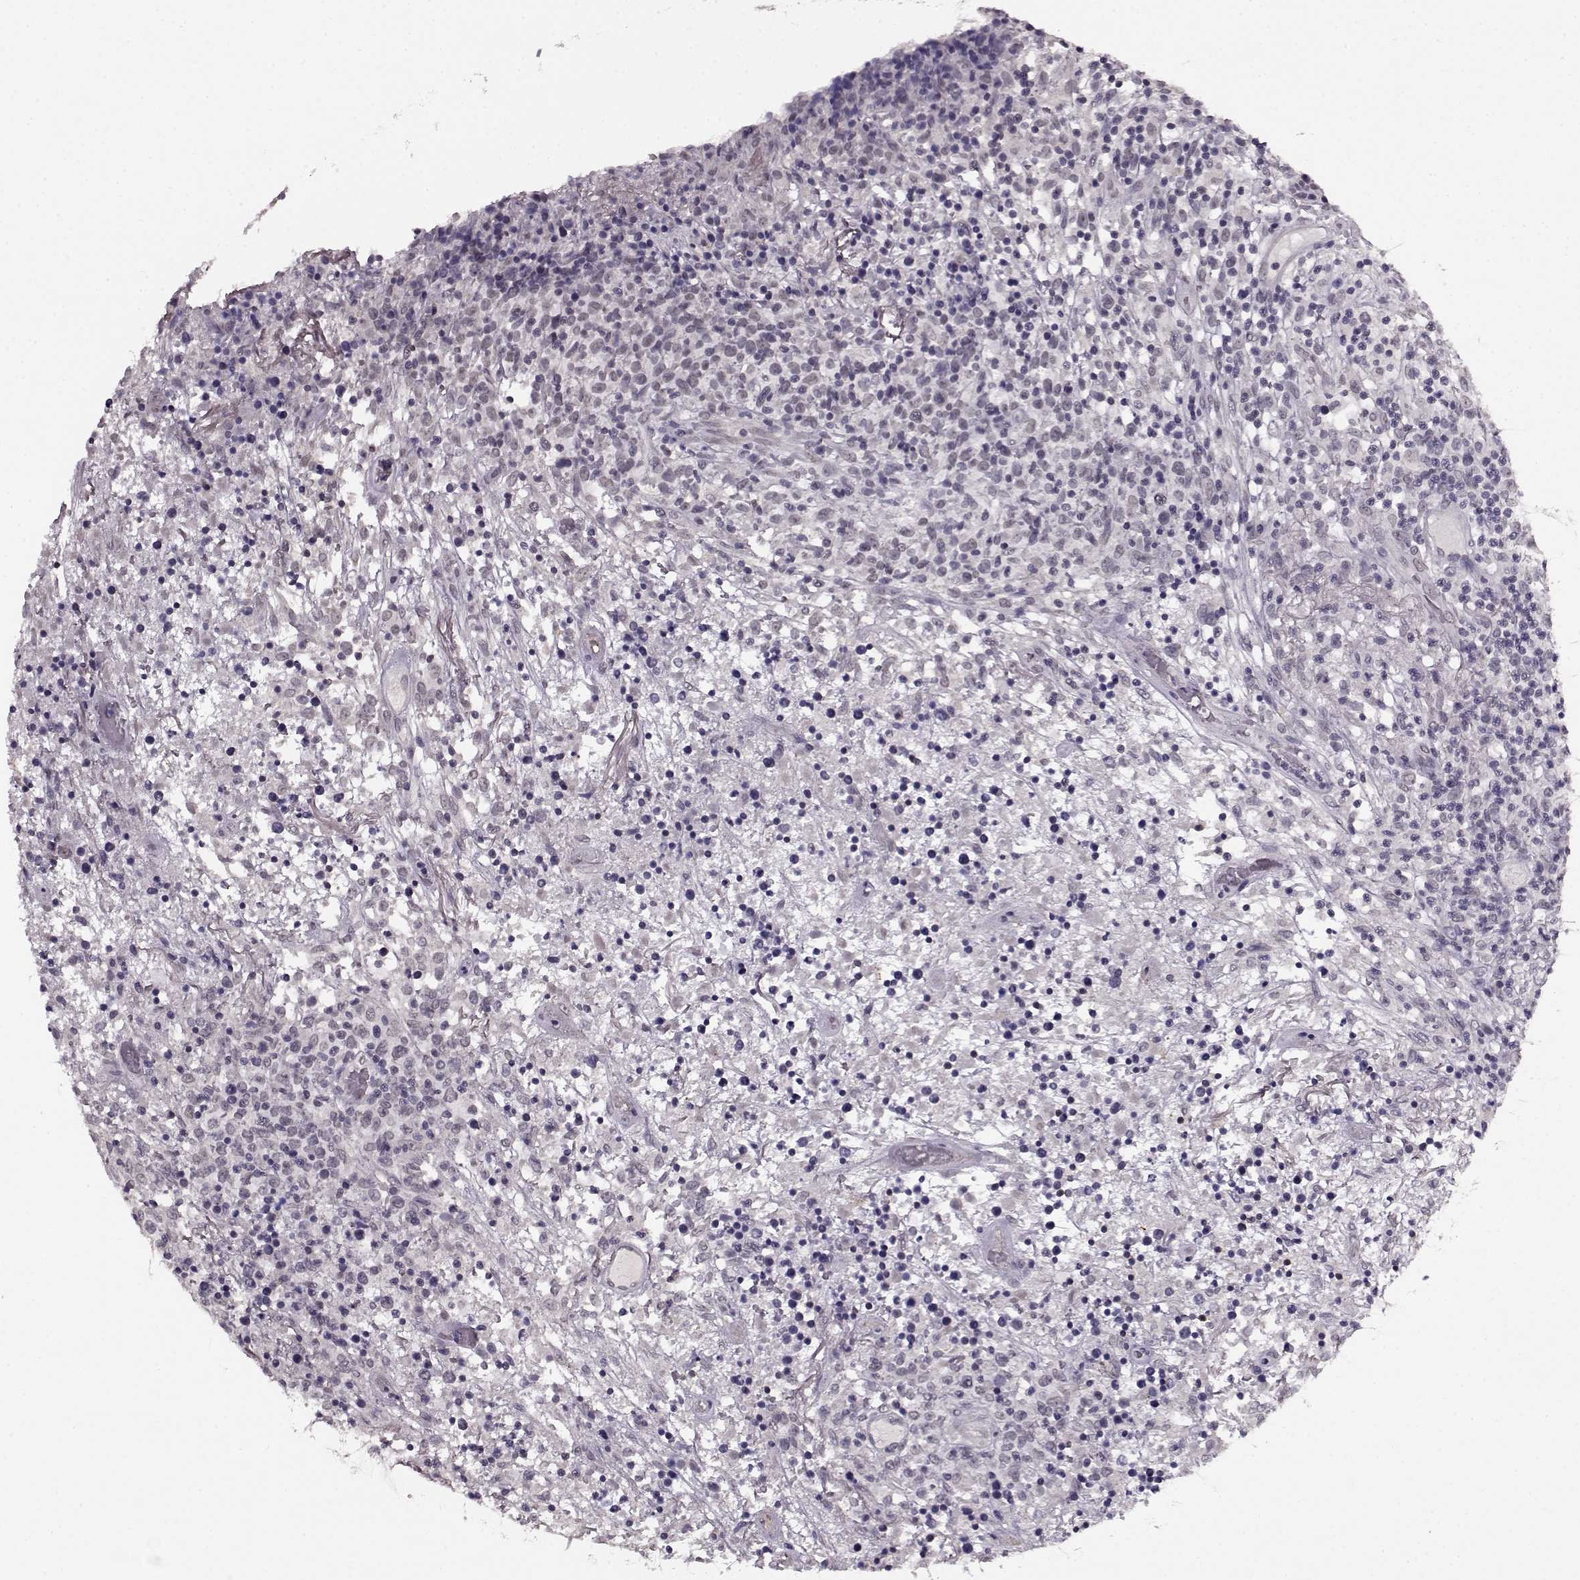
{"staining": {"intensity": "negative", "quantity": "none", "location": "none"}, "tissue": "lymphoma", "cell_type": "Tumor cells", "image_type": "cancer", "snomed": [{"axis": "morphology", "description": "Malignant lymphoma, non-Hodgkin's type, High grade"}, {"axis": "topography", "description": "Lung"}], "caption": "Tumor cells are negative for protein expression in human malignant lymphoma, non-Hodgkin's type (high-grade).", "gene": "RP1L1", "patient": {"sex": "male", "age": 79}}